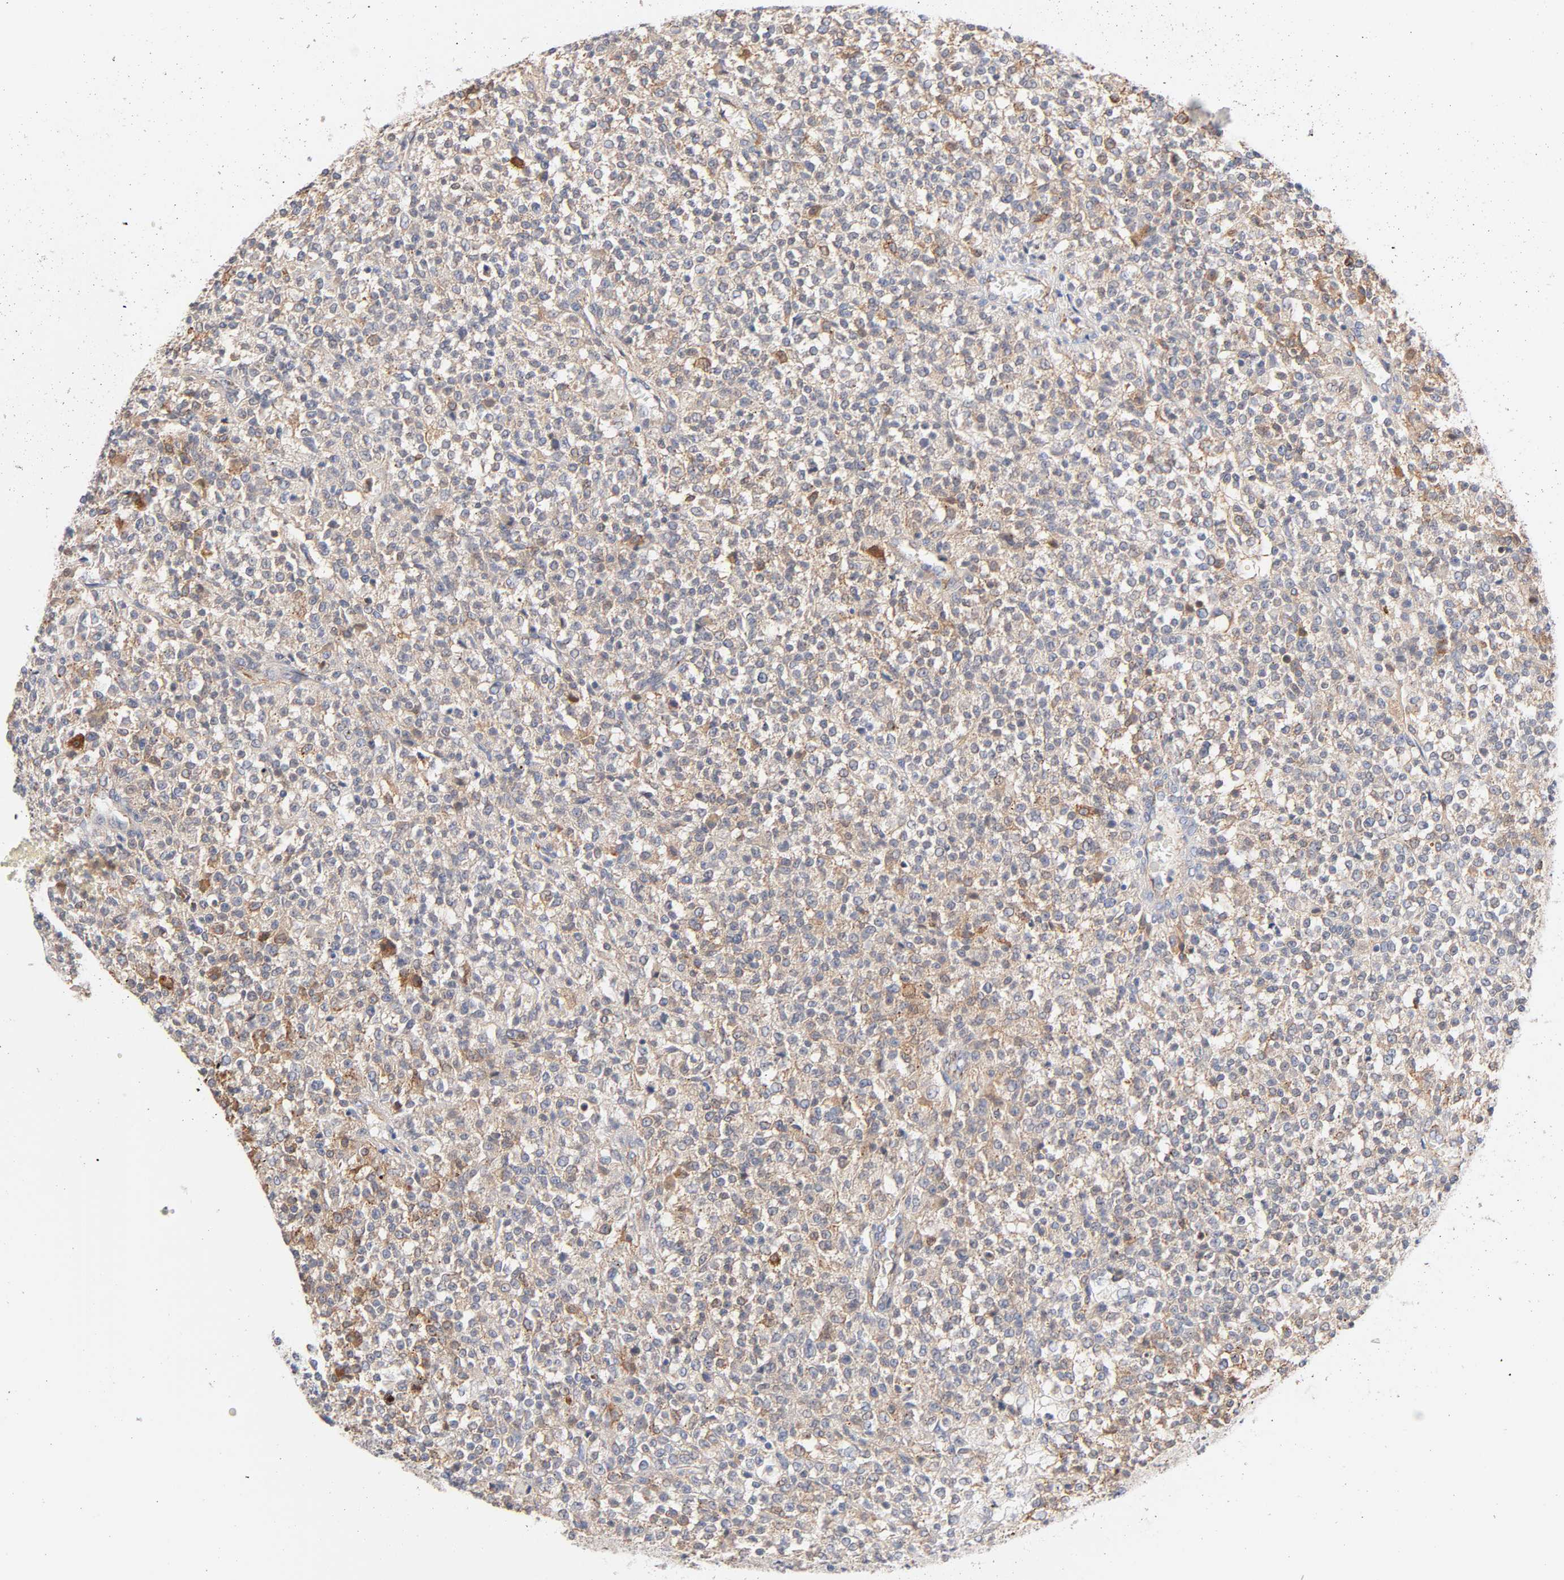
{"staining": {"intensity": "moderate", "quantity": ">75%", "location": "cytoplasmic/membranous"}, "tissue": "testis cancer", "cell_type": "Tumor cells", "image_type": "cancer", "snomed": [{"axis": "morphology", "description": "Seminoma, NOS"}, {"axis": "topography", "description": "Testis"}], "caption": "This histopathology image displays testis seminoma stained with immunohistochemistry to label a protein in brown. The cytoplasmic/membranous of tumor cells show moderate positivity for the protein. Nuclei are counter-stained blue.", "gene": "STRN3", "patient": {"sex": "male", "age": 59}}